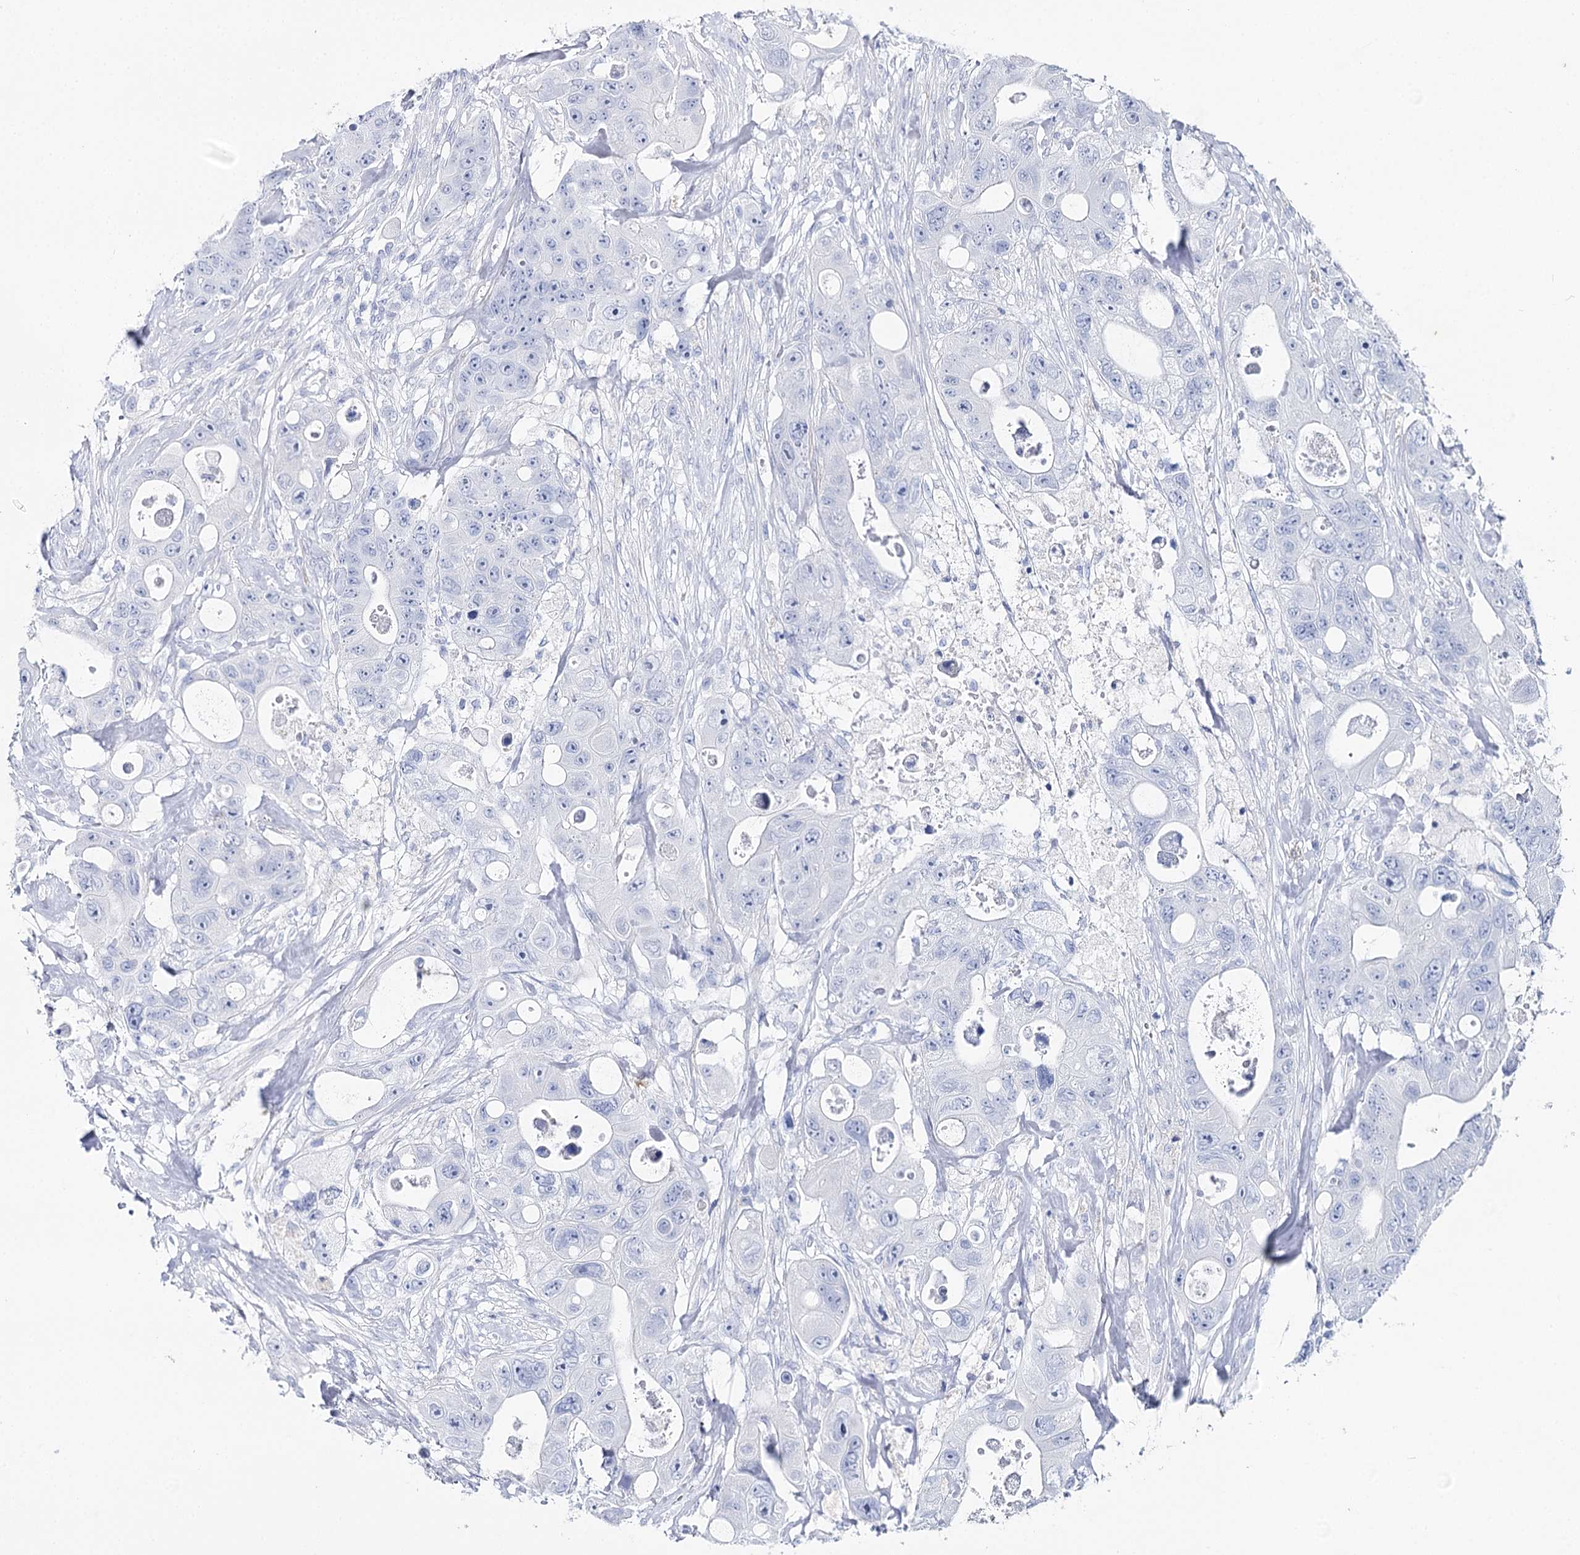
{"staining": {"intensity": "negative", "quantity": "none", "location": "none"}, "tissue": "colorectal cancer", "cell_type": "Tumor cells", "image_type": "cancer", "snomed": [{"axis": "morphology", "description": "Adenocarcinoma, NOS"}, {"axis": "topography", "description": "Colon"}], "caption": "This is a photomicrograph of immunohistochemistry (IHC) staining of colorectal adenocarcinoma, which shows no staining in tumor cells. (DAB (3,3'-diaminobenzidine) immunohistochemistry (IHC), high magnification).", "gene": "AGXT2", "patient": {"sex": "female", "age": 46}}